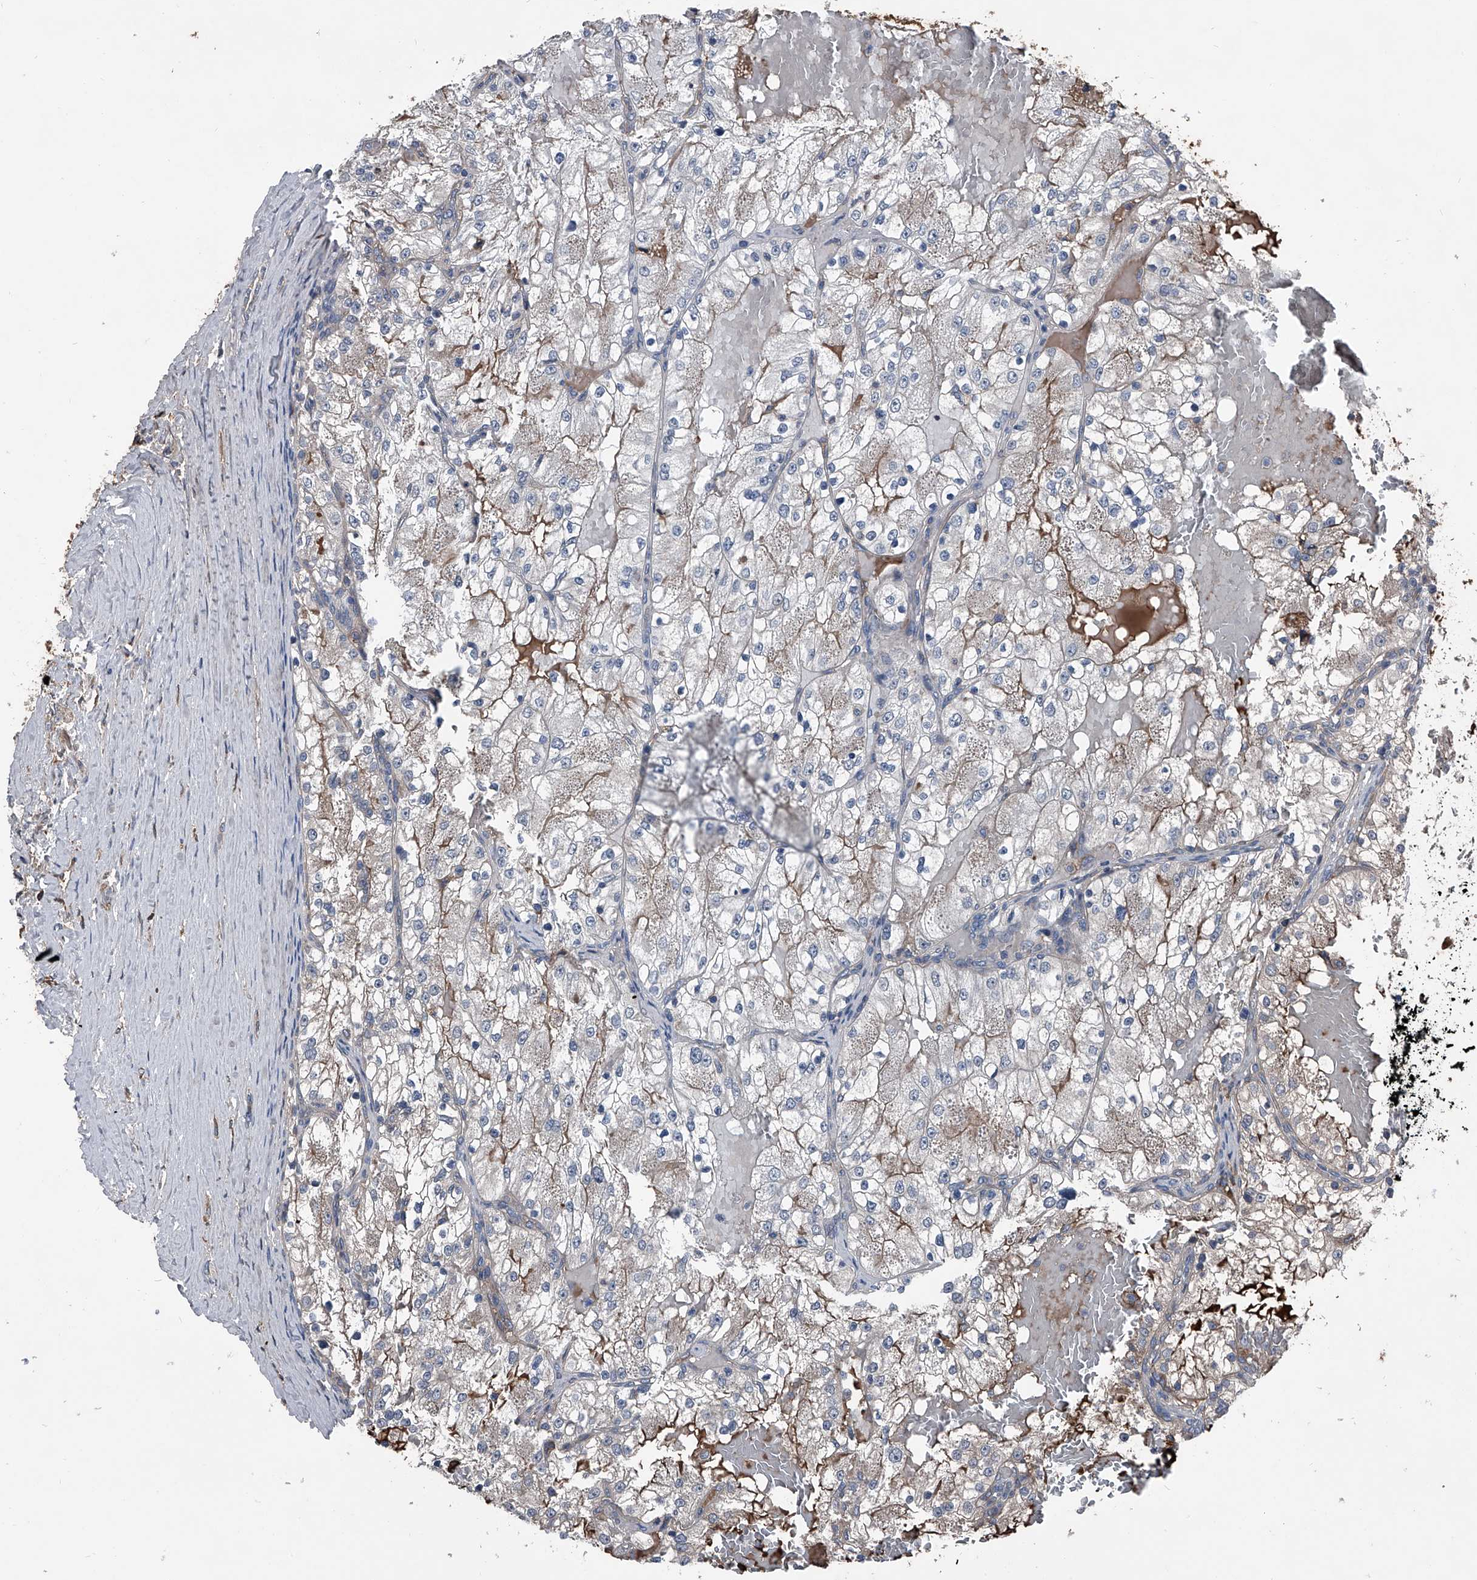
{"staining": {"intensity": "negative", "quantity": "none", "location": "none"}, "tissue": "renal cancer", "cell_type": "Tumor cells", "image_type": "cancer", "snomed": [{"axis": "morphology", "description": "Normal tissue, NOS"}, {"axis": "morphology", "description": "Adenocarcinoma, NOS"}, {"axis": "topography", "description": "Kidney"}], "caption": "Immunohistochemical staining of human renal adenocarcinoma displays no significant staining in tumor cells.", "gene": "KIF13A", "patient": {"sex": "male", "age": 68}}